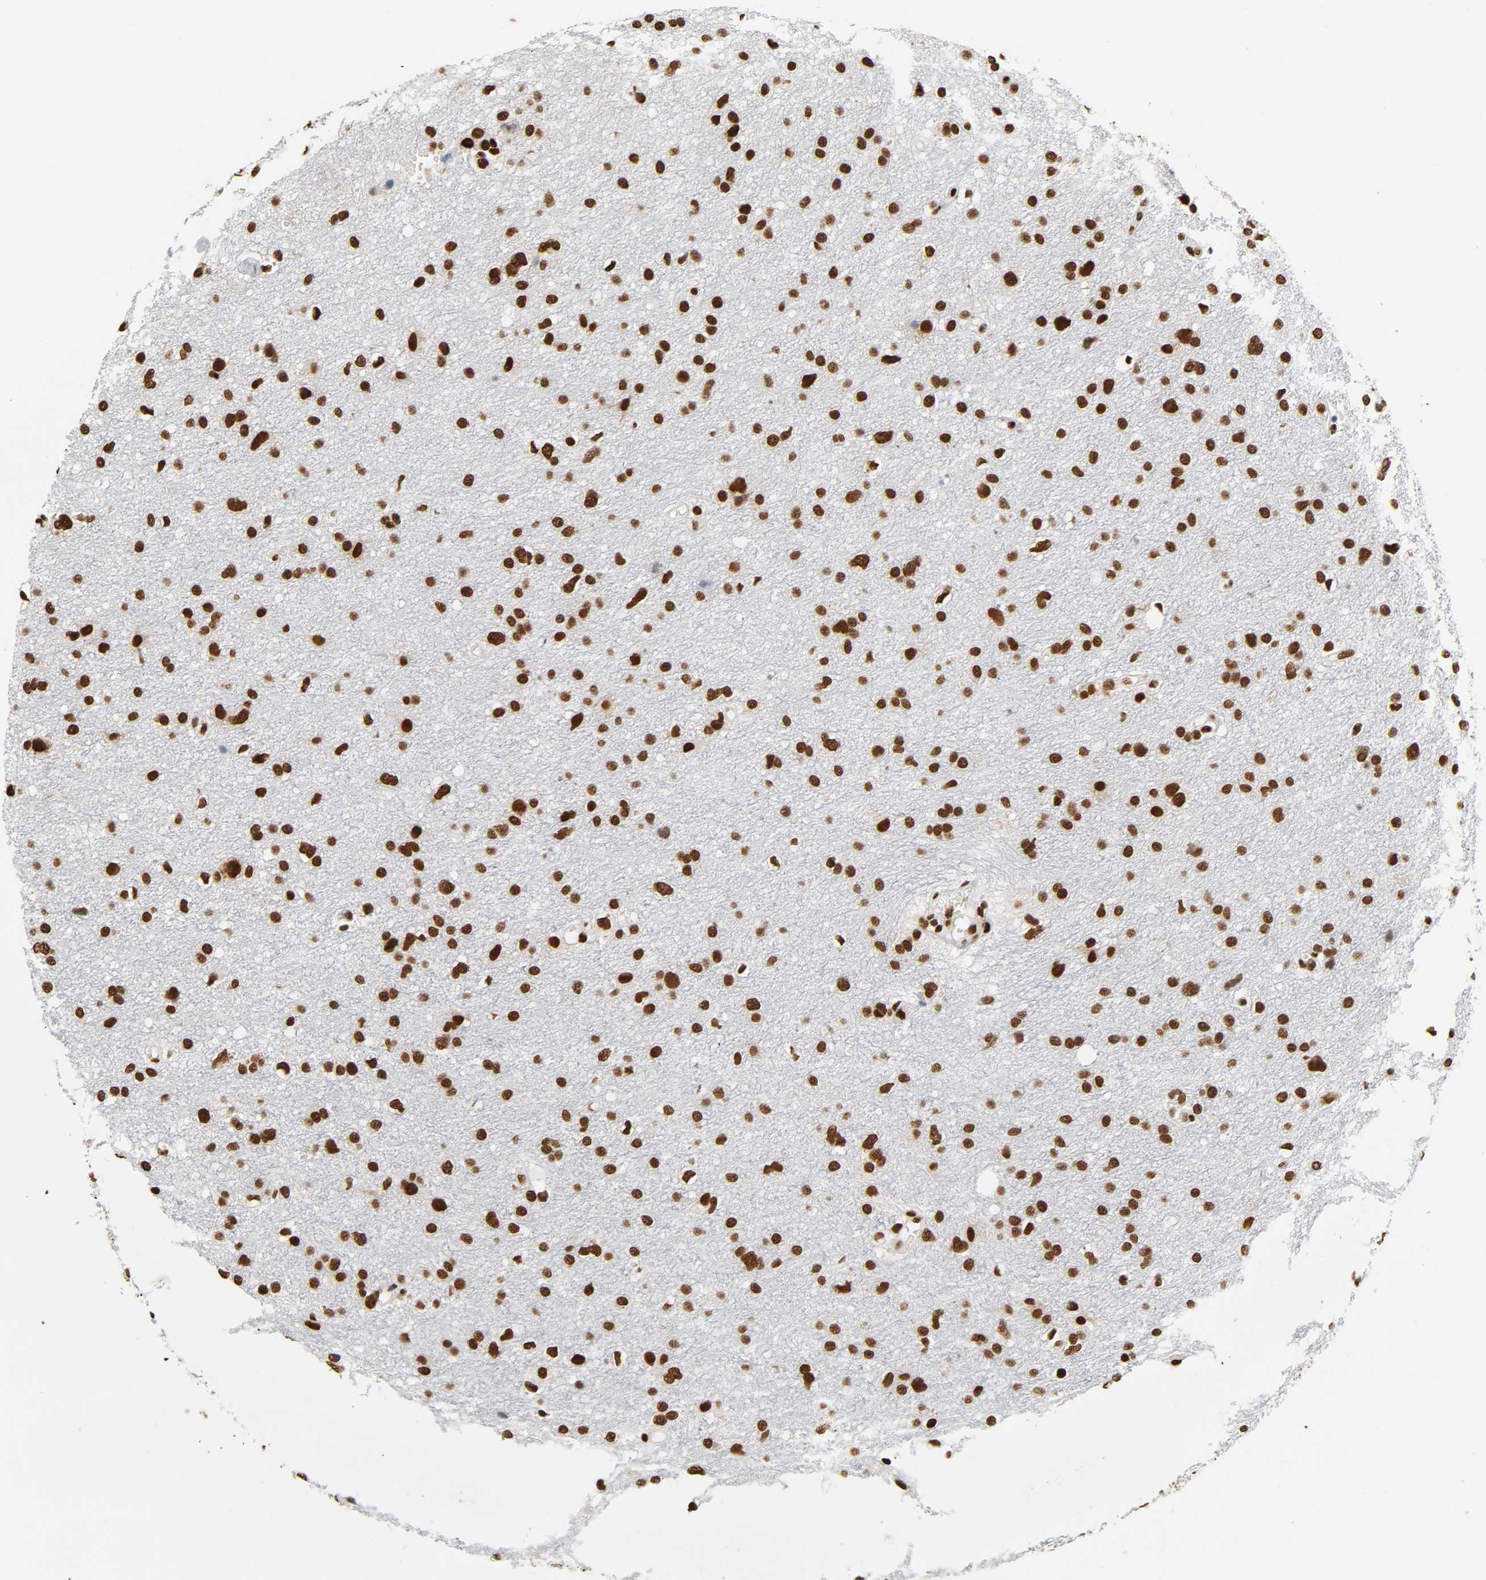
{"staining": {"intensity": "strong", "quantity": ">75%", "location": "nuclear"}, "tissue": "glioma", "cell_type": "Tumor cells", "image_type": "cancer", "snomed": [{"axis": "morphology", "description": "Glioma, malignant, High grade"}, {"axis": "topography", "description": "Brain"}], "caption": "Approximately >75% of tumor cells in human malignant glioma (high-grade) exhibit strong nuclear protein staining as visualized by brown immunohistochemical staining.", "gene": "HNRNPC", "patient": {"sex": "female", "age": 59}}